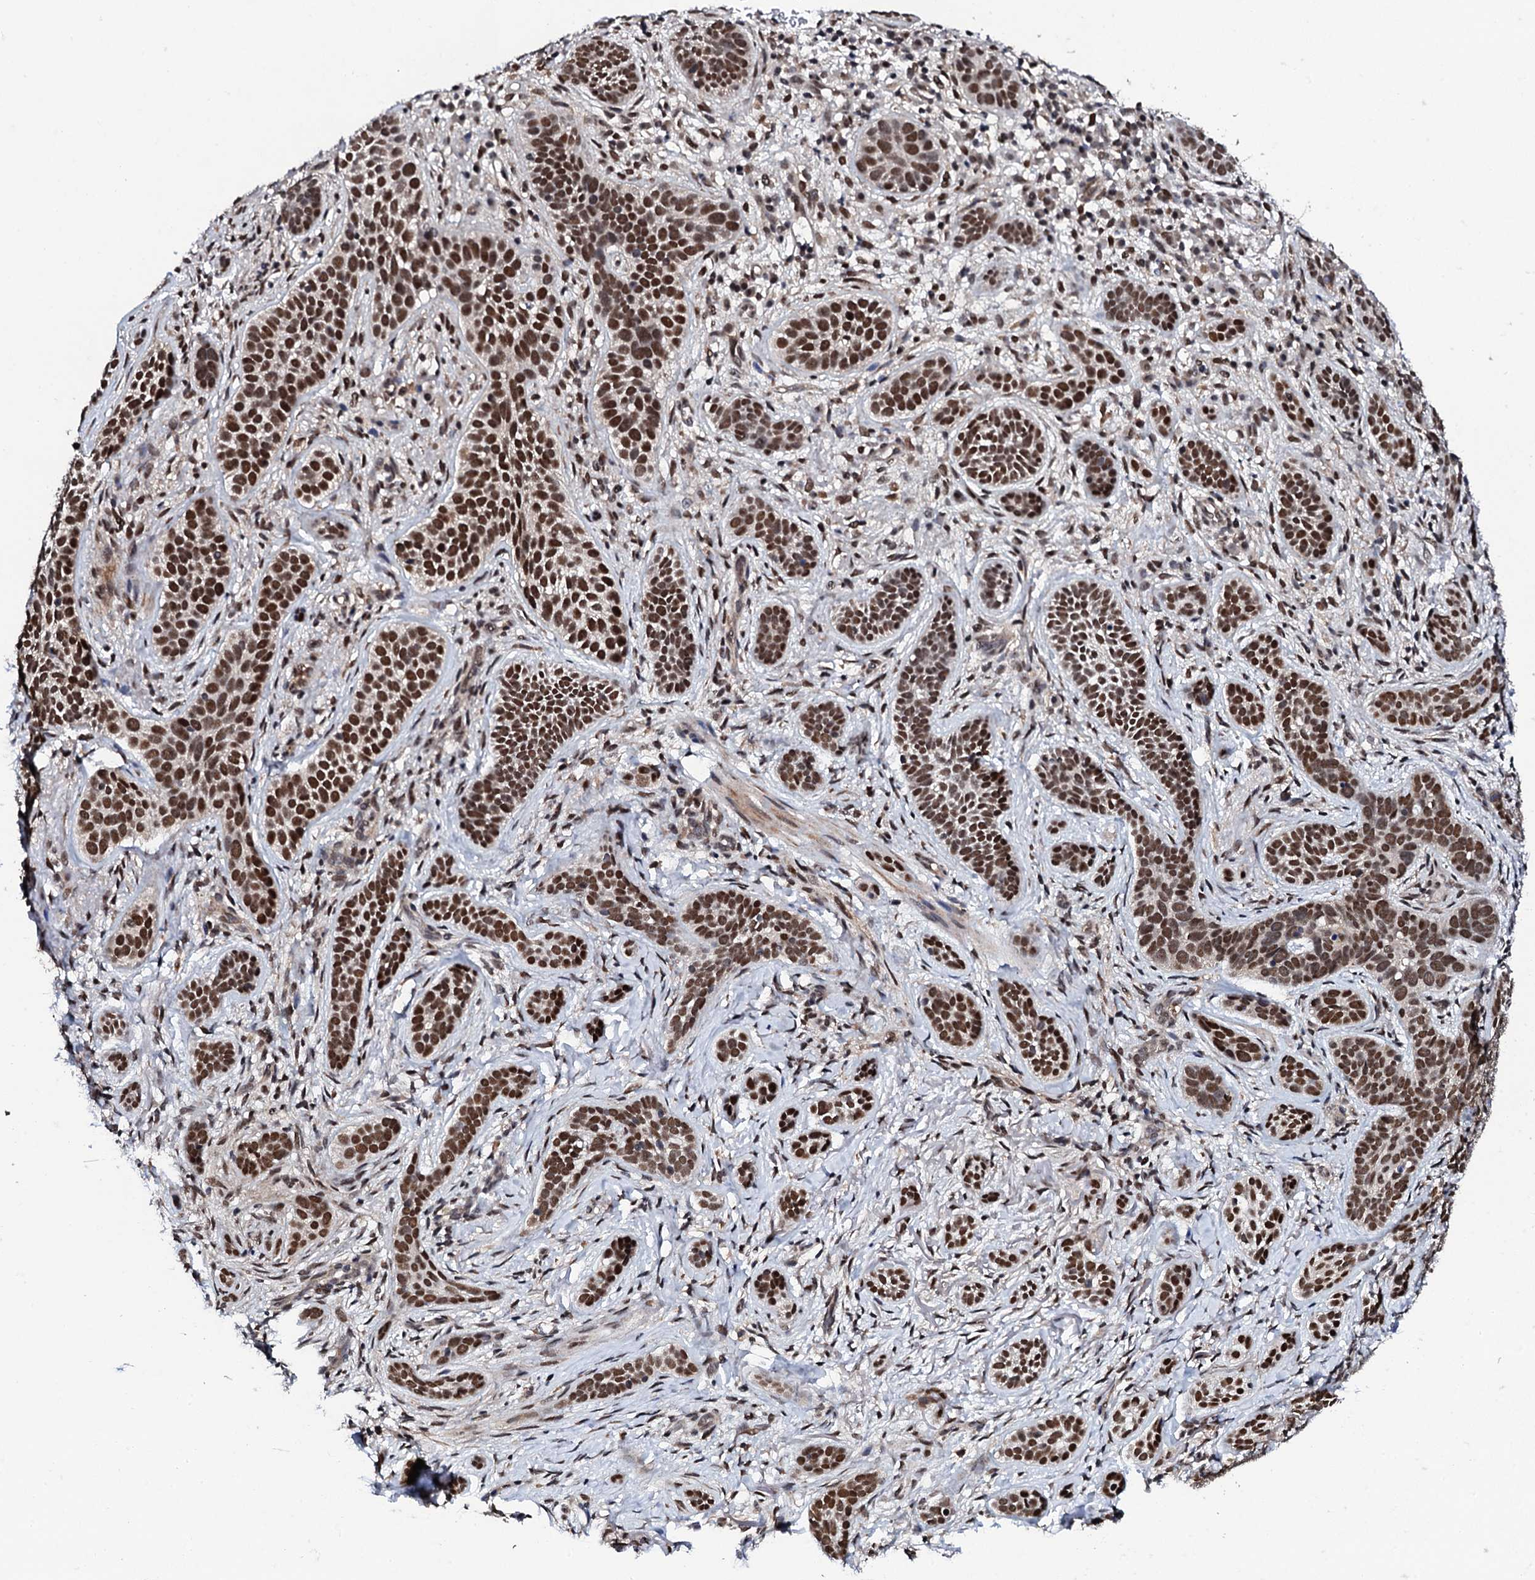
{"staining": {"intensity": "strong", "quantity": ">75%", "location": "nuclear"}, "tissue": "skin cancer", "cell_type": "Tumor cells", "image_type": "cancer", "snomed": [{"axis": "morphology", "description": "Basal cell carcinoma"}, {"axis": "topography", "description": "Skin"}], "caption": "Tumor cells reveal strong nuclear expression in about >75% of cells in skin cancer (basal cell carcinoma). The staining was performed using DAB (3,3'-diaminobenzidine), with brown indicating positive protein expression. Nuclei are stained blue with hematoxylin.", "gene": "CSTF3", "patient": {"sex": "male", "age": 71}}